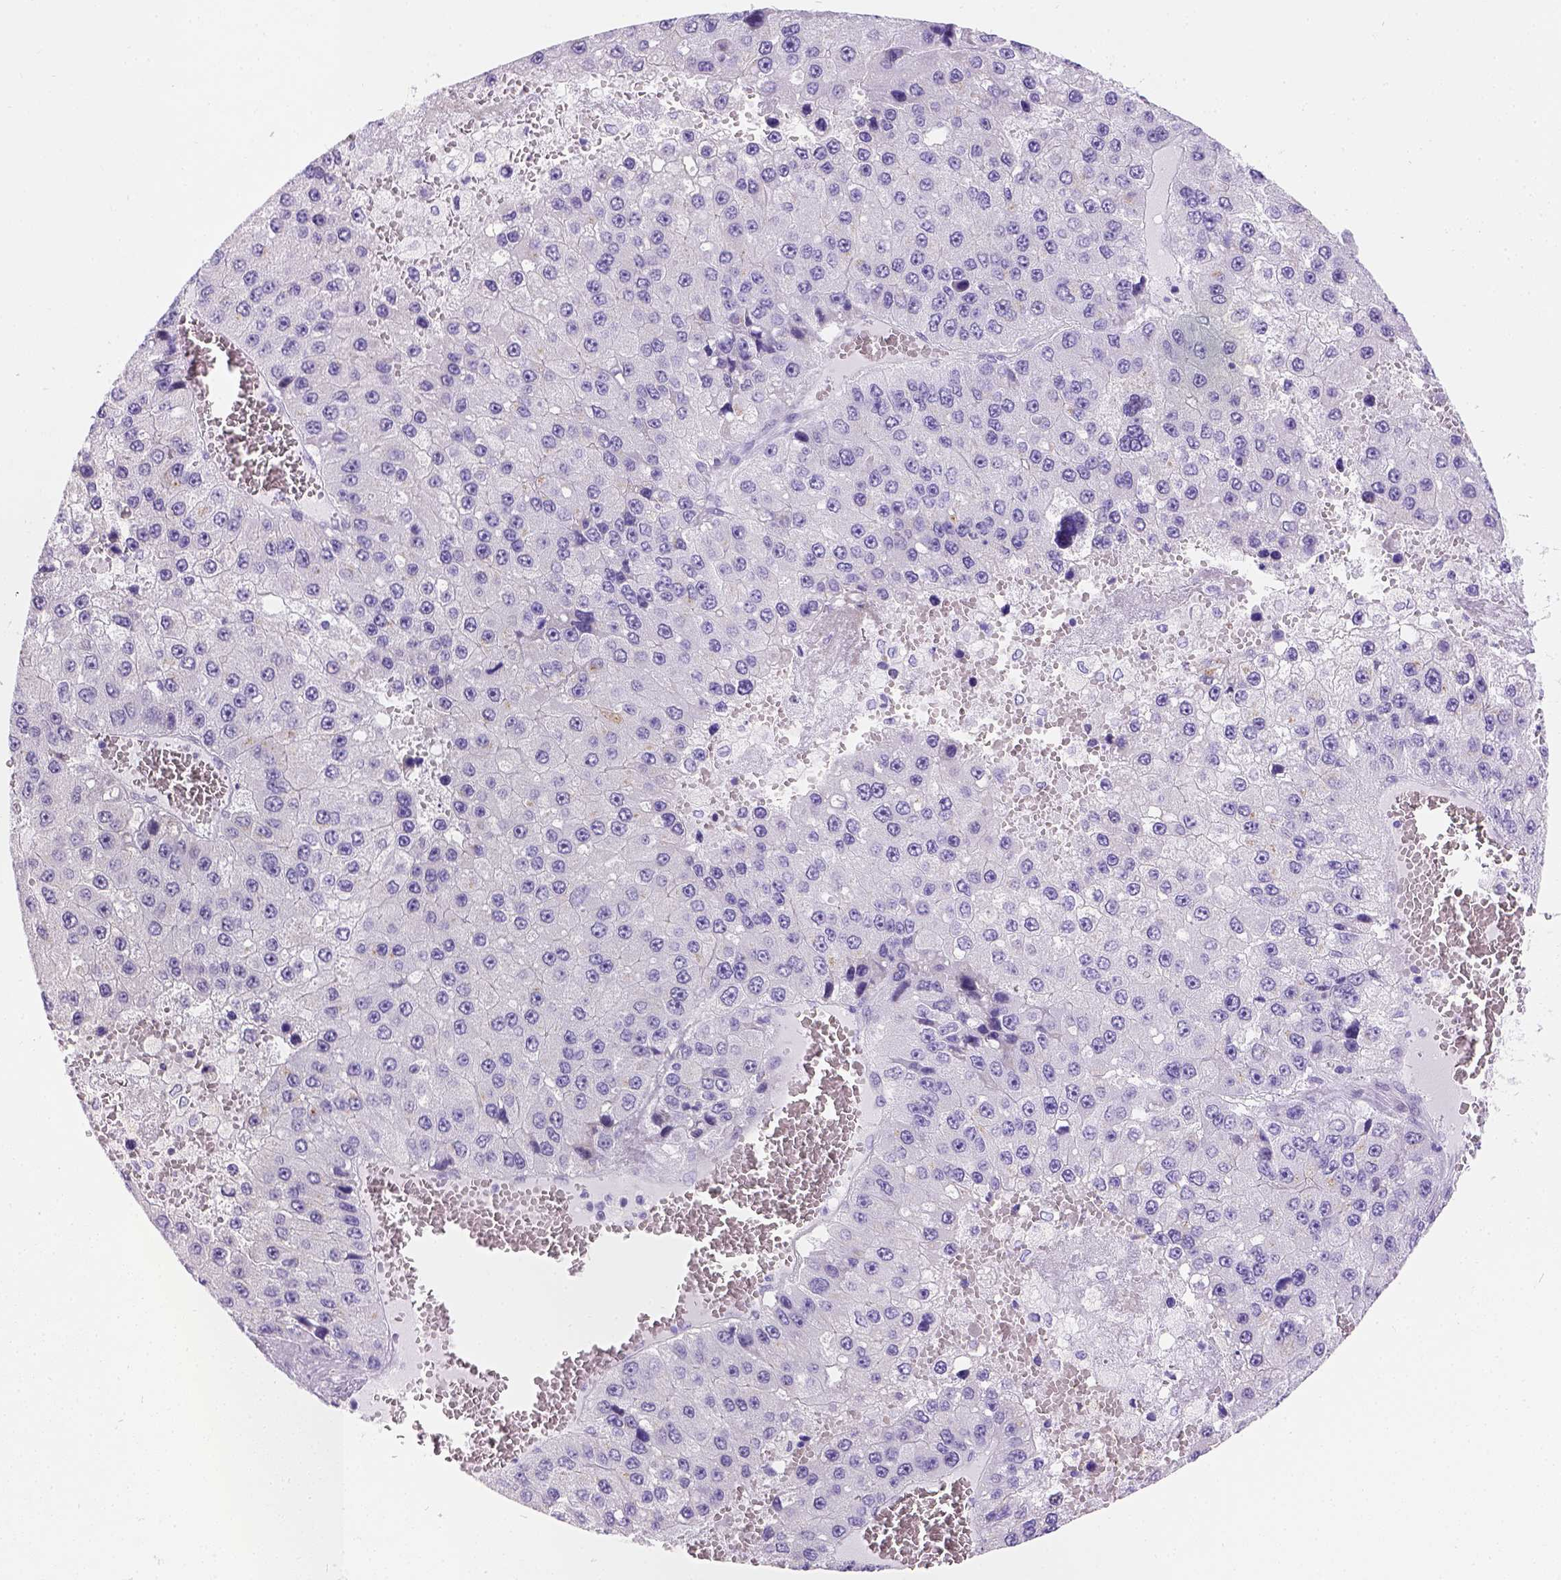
{"staining": {"intensity": "negative", "quantity": "none", "location": "none"}, "tissue": "liver cancer", "cell_type": "Tumor cells", "image_type": "cancer", "snomed": [{"axis": "morphology", "description": "Carcinoma, Hepatocellular, NOS"}, {"axis": "topography", "description": "Liver"}], "caption": "A high-resolution image shows immunohistochemistry staining of hepatocellular carcinoma (liver), which shows no significant expression in tumor cells.", "gene": "PHF7", "patient": {"sex": "female", "age": 73}}